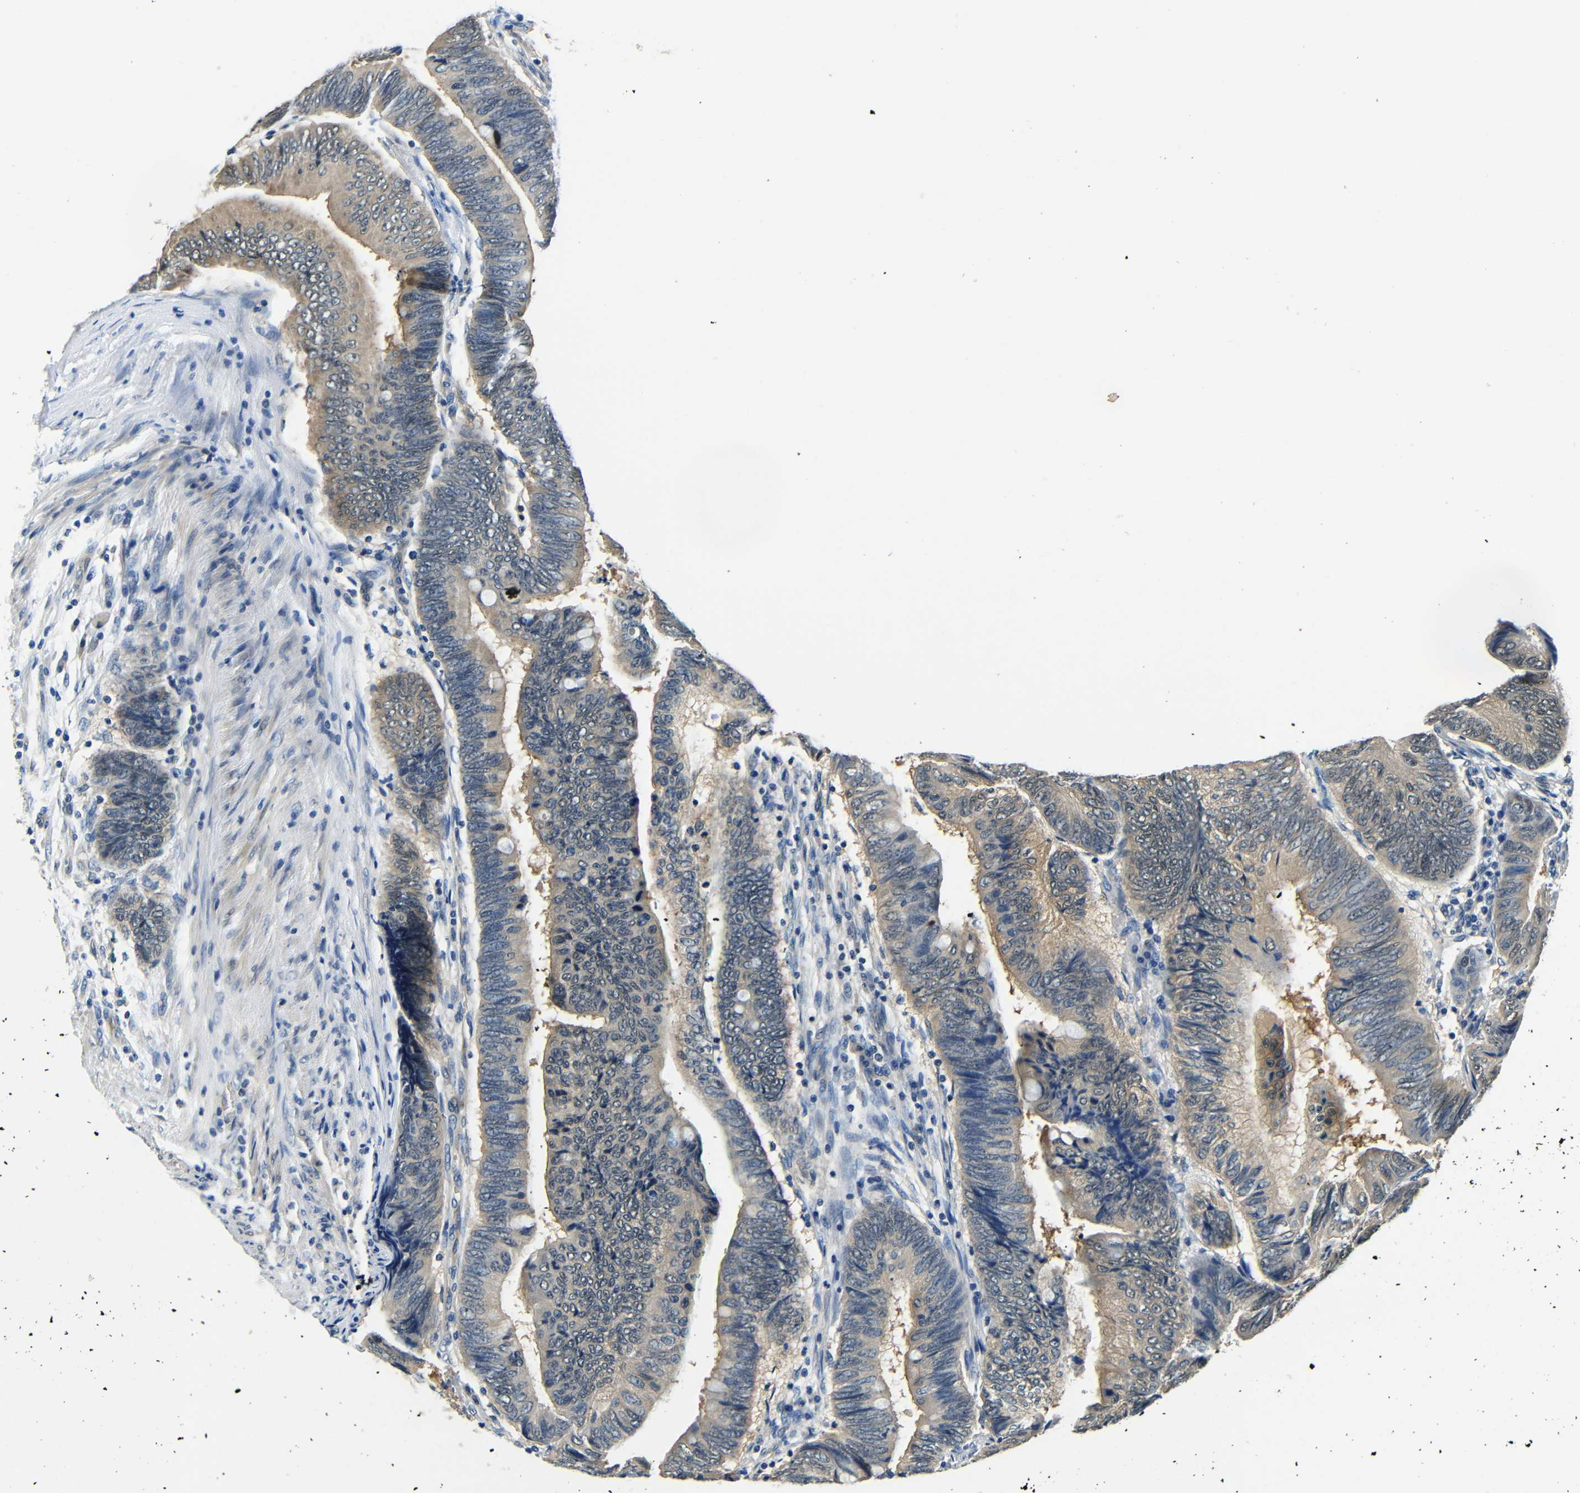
{"staining": {"intensity": "weak", "quantity": ">75%", "location": "cytoplasmic/membranous"}, "tissue": "colorectal cancer", "cell_type": "Tumor cells", "image_type": "cancer", "snomed": [{"axis": "morphology", "description": "Normal tissue, NOS"}, {"axis": "morphology", "description": "Adenocarcinoma, NOS"}, {"axis": "topography", "description": "Rectum"}, {"axis": "topography", "description": "Peripheral nerve tissue"}], "caption": "High-power microscopy captured an immunohistochemistry histopathology image of adenocarcinoma (colorectal), revealing weak cytoplasmic/membranous staining in about >75% of tumor cells.", "gene": "ADAP1", "patient": {"sex": "male", "age": 92}}